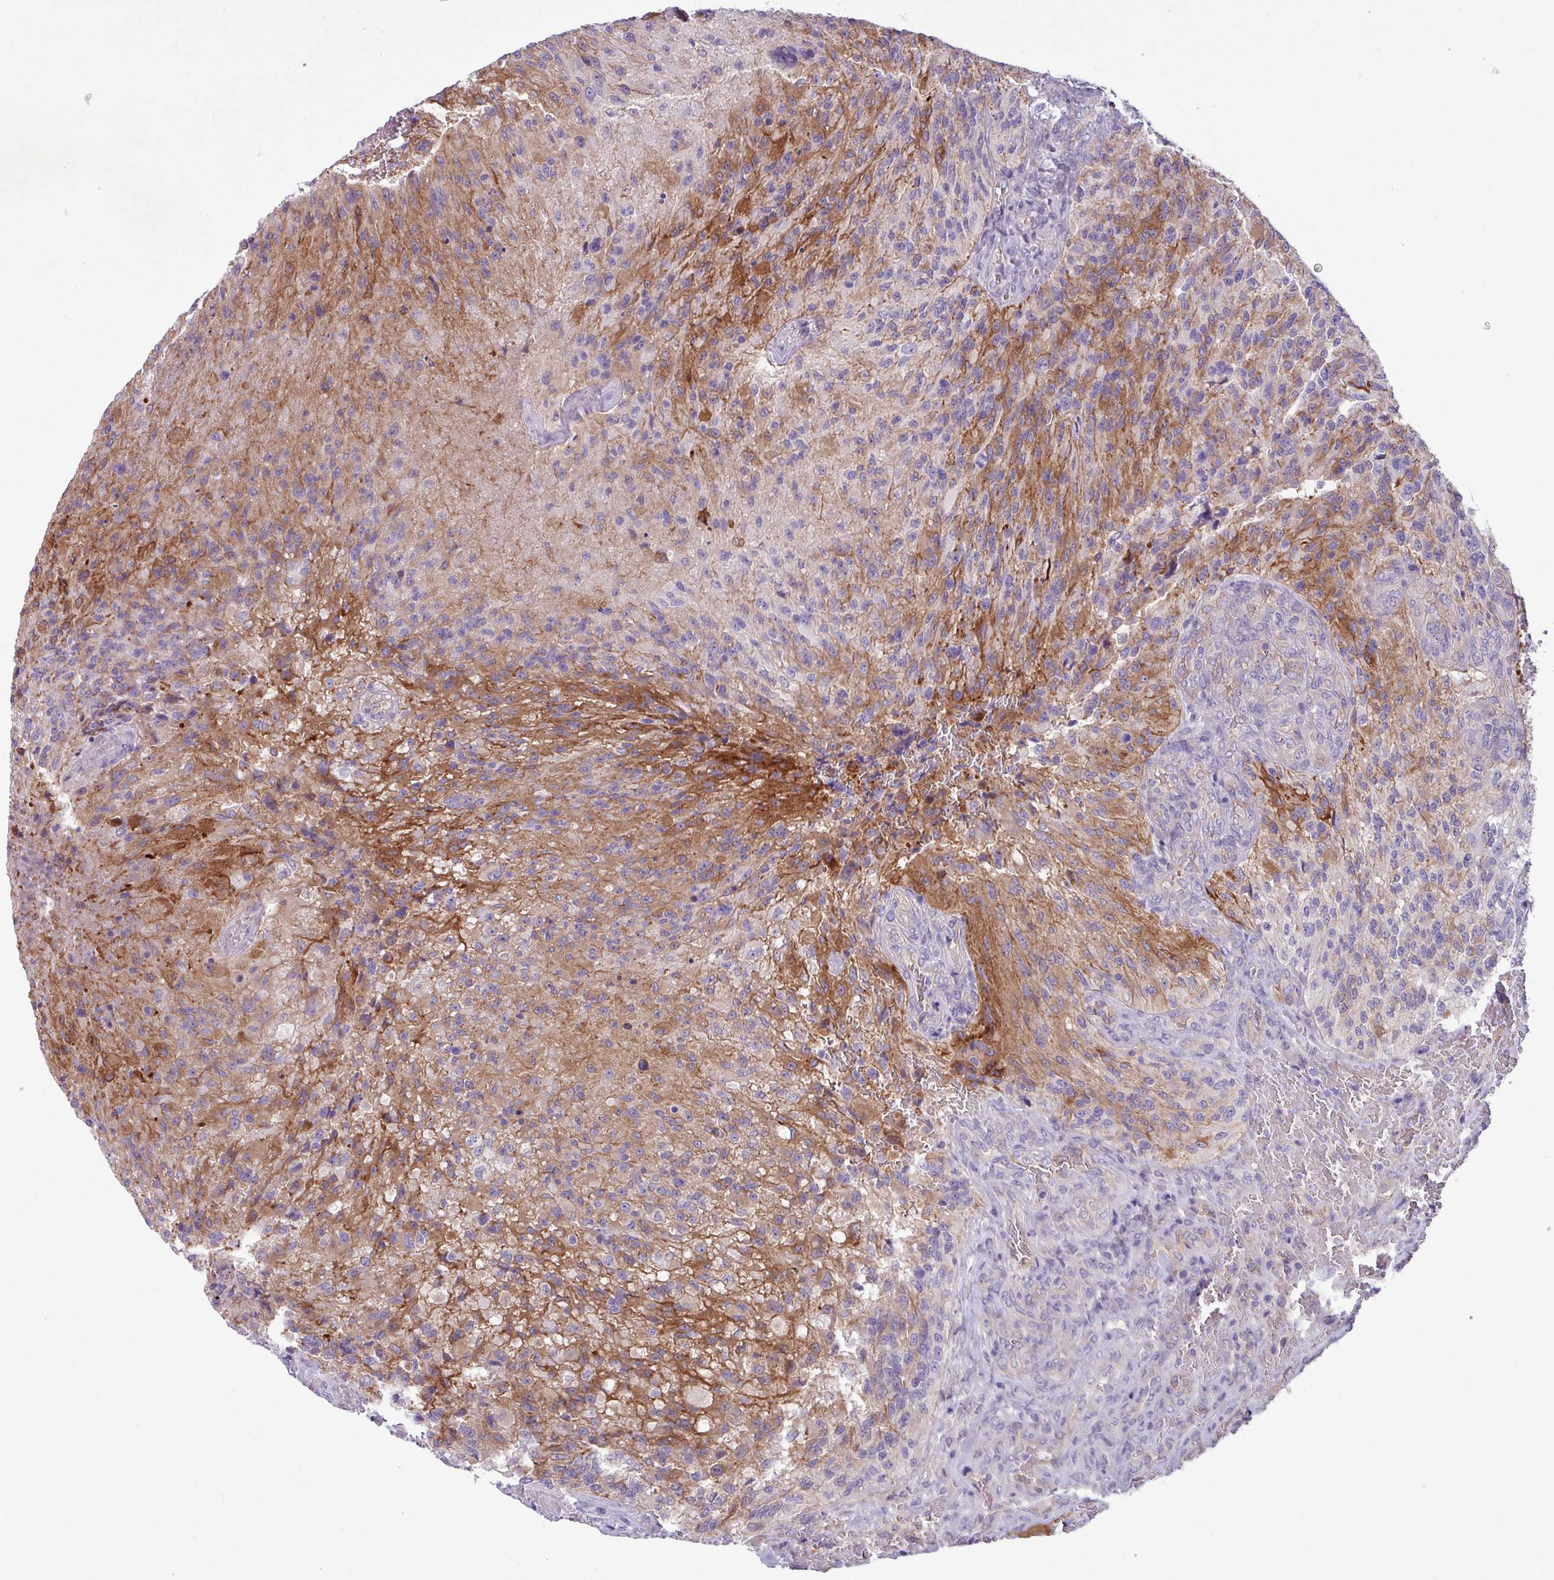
{"staining": {"intensity": "moderate", "quantity": "<25%", "location": "cytoplasmic/membranous"}, "tissue": "glioma", "cell_type": "Tumor cells", "image_type": "cancer", "snomed": [{"axis": "morphology", "description": "Normal tissue, NOS"}, {"axis": "morphology", "description": "Glioma, malignant, High grade"}, {"axis": "topography", "description": "Cerebral cortex"}], "caption": "Immunohistochemistry staining of malignant glioma (high-grade), which shows low levels of moderate cytoplasmic/membranous expression in about <25% of tumor cells indicating moderate cytoplasmic/membranous protein staining. The staining was performed using DAB (3,3'-diaminobenzidine) (brown) for protein detection and nuclei were counterstained in hematoxylin (blue).", "gene": "KIRREL3", "patient": {"sex": "male", "age": 56}}